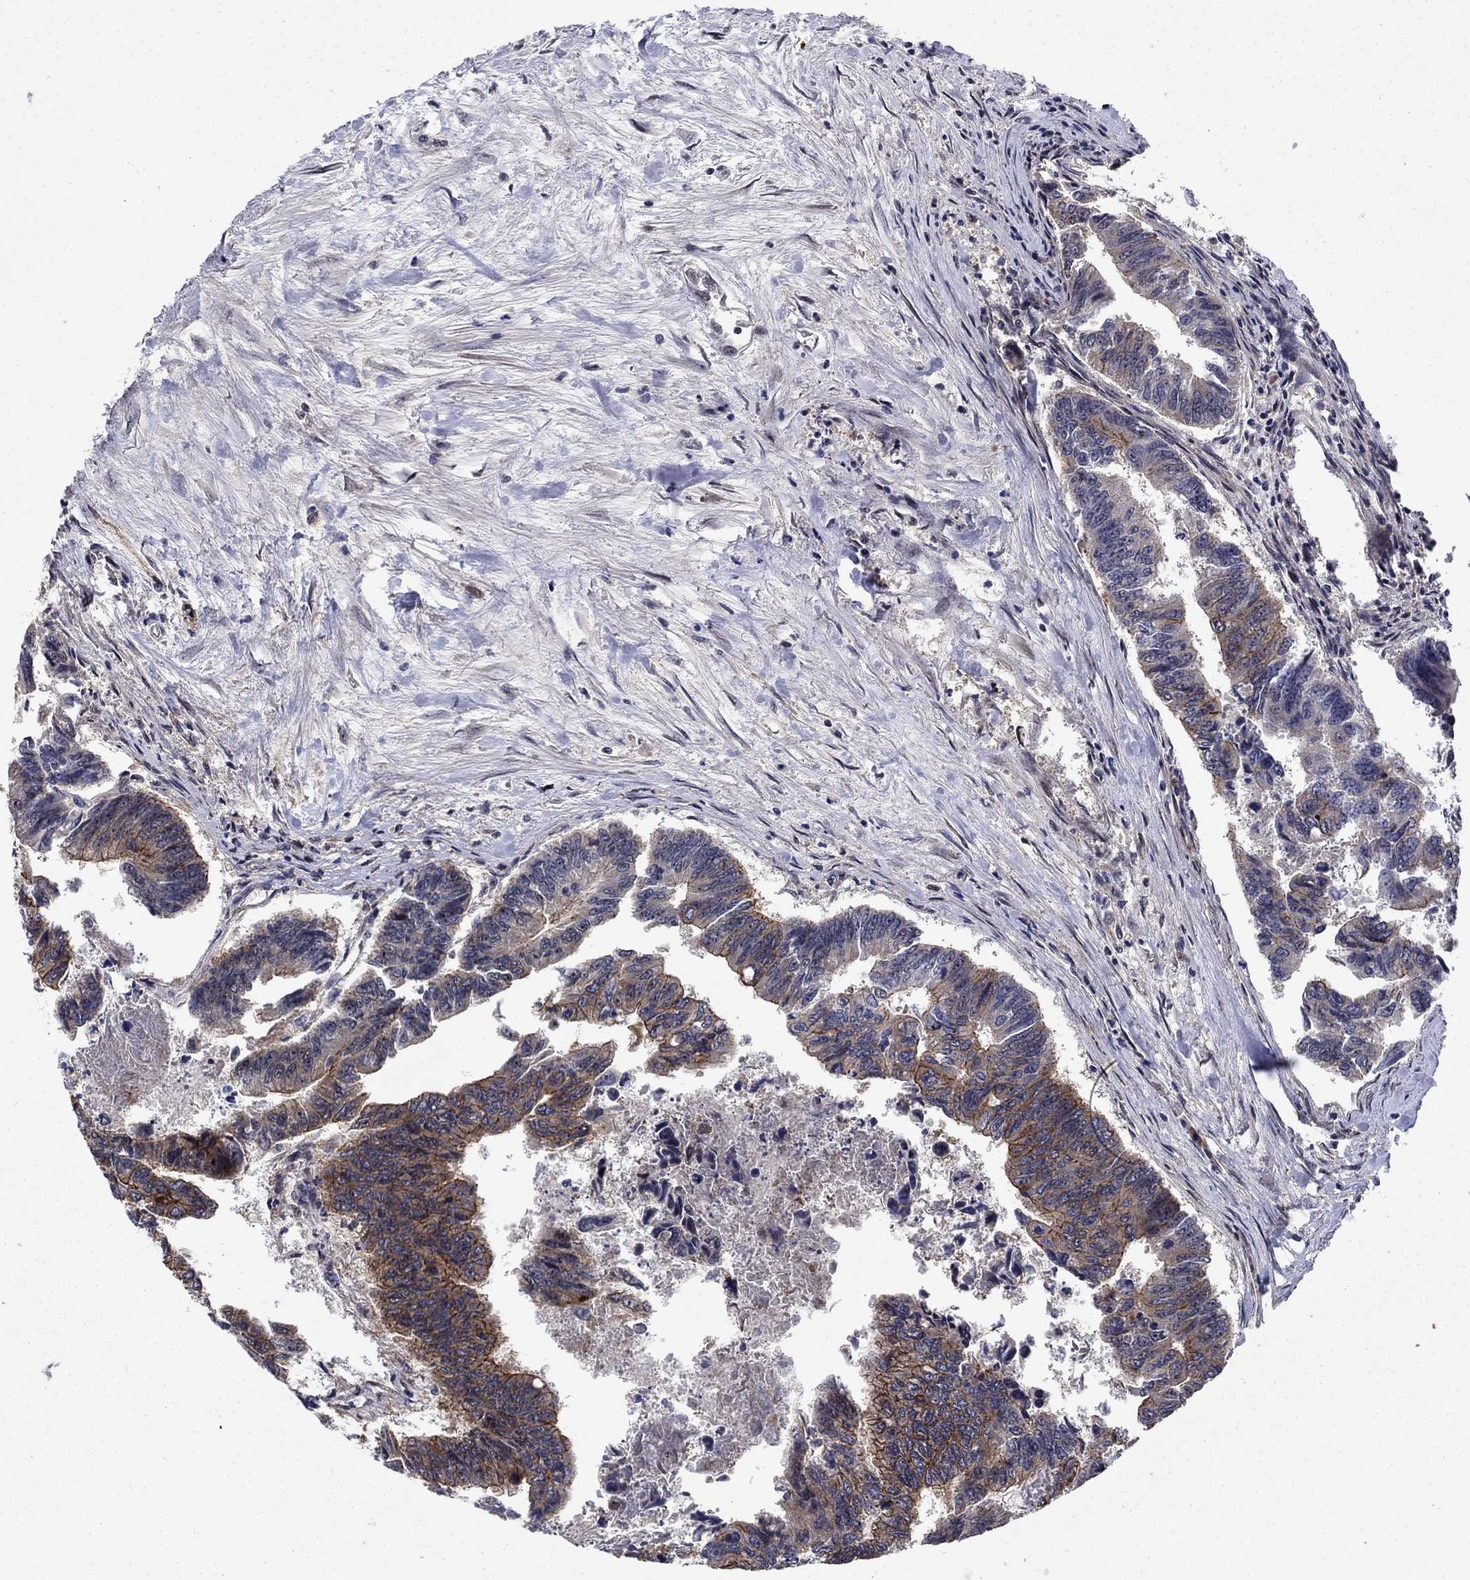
{"staining": {"intensity": "moderate", "quantity": "25%-75%", "location": "cytoplasmic/membranous"}, "tissue": "colorectal cancer", "cell_type": "Tumor cells", "image_type": "cancer", "snomed": [{"axis": "morphology", "description": "Adenocarcinoma, NOS"}, {"axis": "topography", "description": "Colon"}], "caption": "Moderate cytoplasmic/membranous staining for a protein is identified in approximately 25%-75% of tumor cells of colorectal adenocarcinoma using immunohistochemistry.", "gene": "AGTPBP1", "patient": {"sex": "female", "age": 65}}